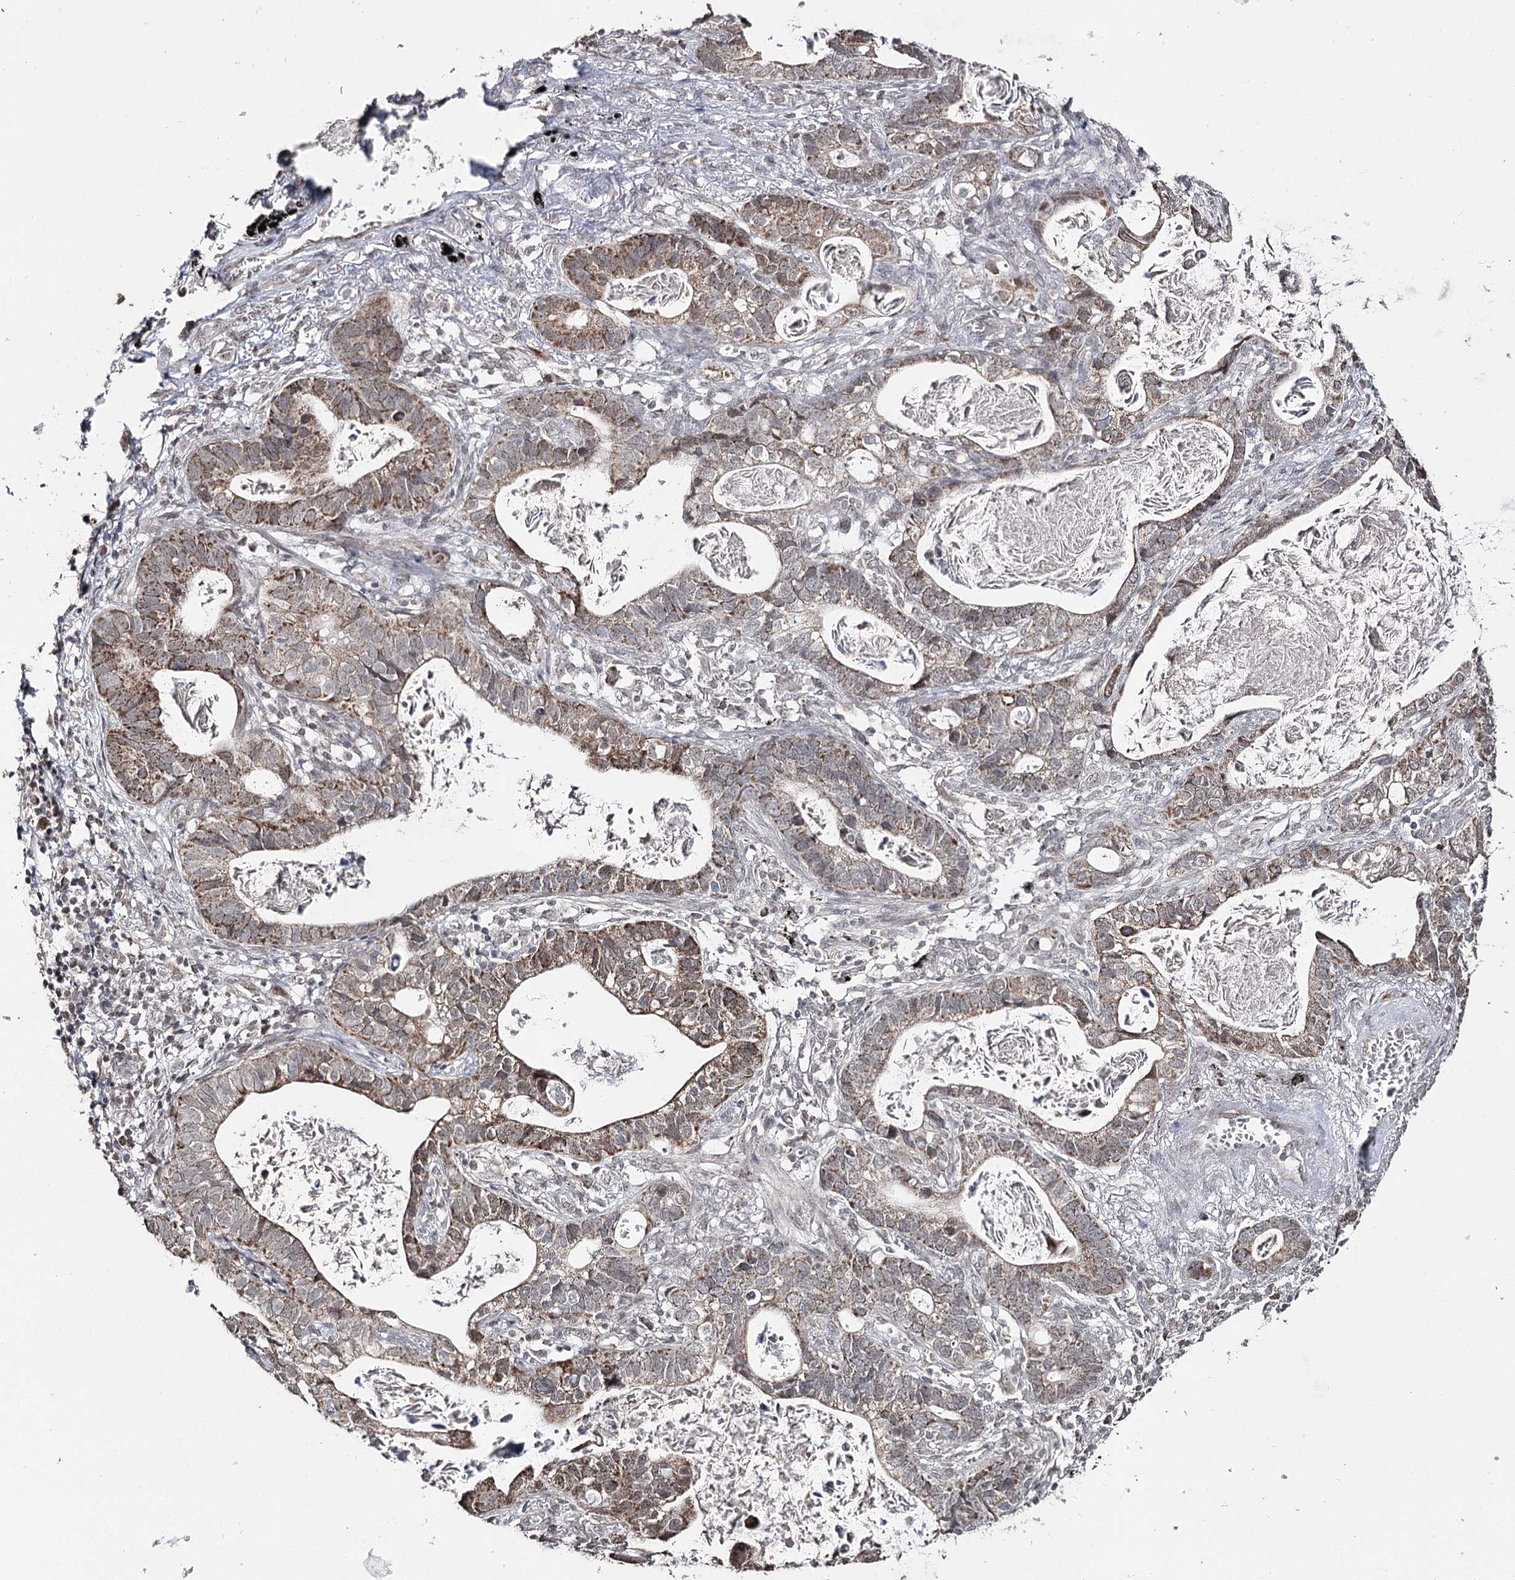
{"staining": {"intensity": "moderate", "quantity": ">75%", "location": "cytoplasmic/membranous"}, "tissue": "lung cancer", "cell_type": "Tumor cells", "image_type": "cancer", "snomed": [{"axis": "morphology", "description": "Adenocarcinoma, NOS"}, {"axis": "topography", "description": "Lung"}], "caption": "Immunohistochemistry (DAB (3,3'-diaminobenzidine)) staining of human adenocarcinoma (lung) displays moderate cytoplasmic/membranous protein positivity in approximately >75% of tumor cells.", "gene": "PDHX", "patient": {"sex": "male", "age": 67}}